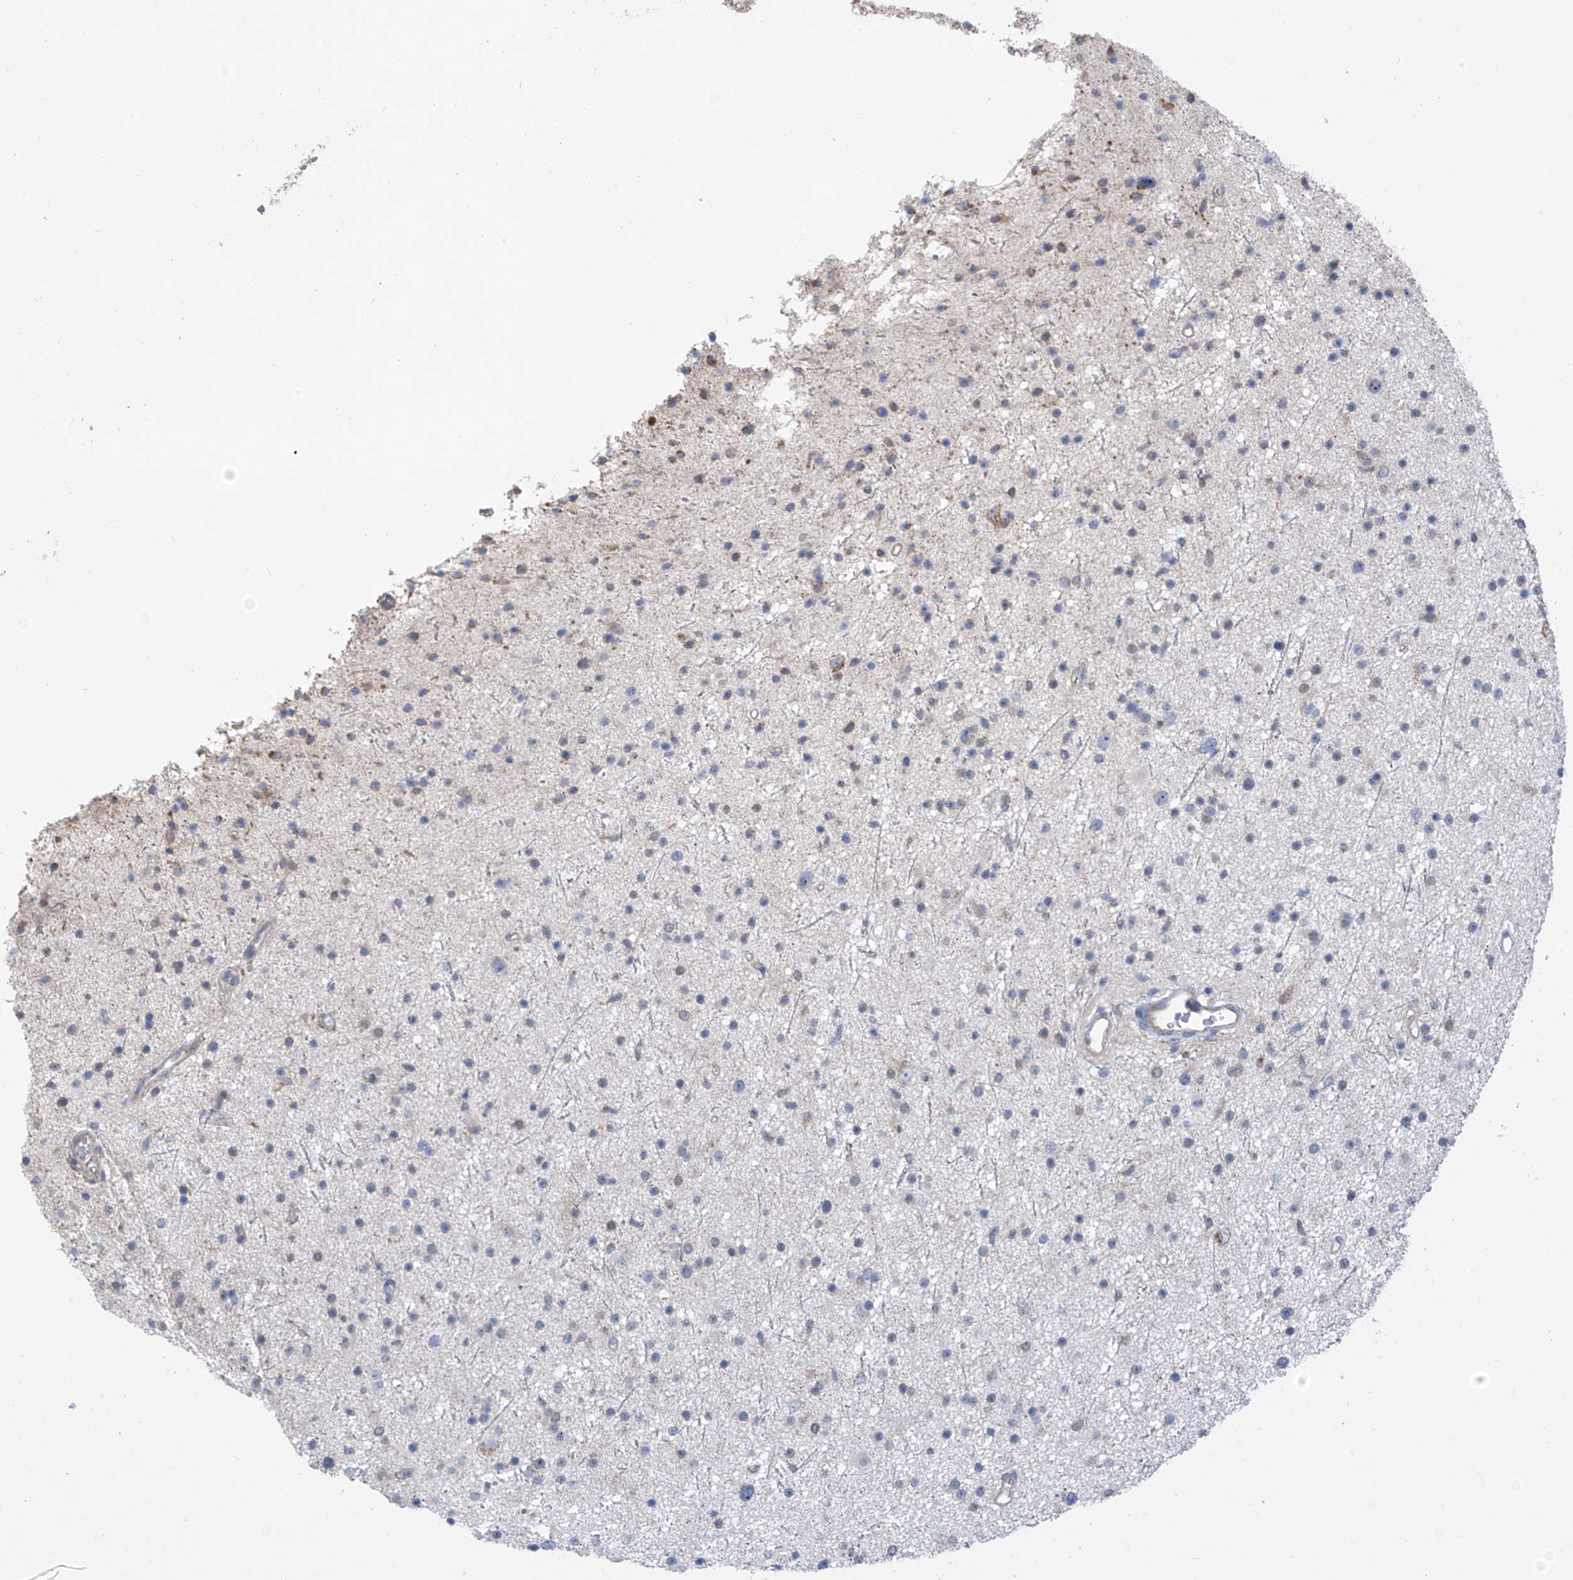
{"staining": {"intensity": "negative", "quantity": "none", "location": "none"}, "tissue": "glioma", "cell_type": "Tumor cells", "image_type": "cancer", "snomed": [{"axis": "morphology", "description": "Glioma, malignant, Low grade"}, {"axis": "topography", "description": "Cerebral cortex"}], "caption": "DAB immunohistochemical staining of glioma displays no significant positivity in tumor cells.", "gene": "EIF5B", "patient": {"sex": "female", "age": 39}}